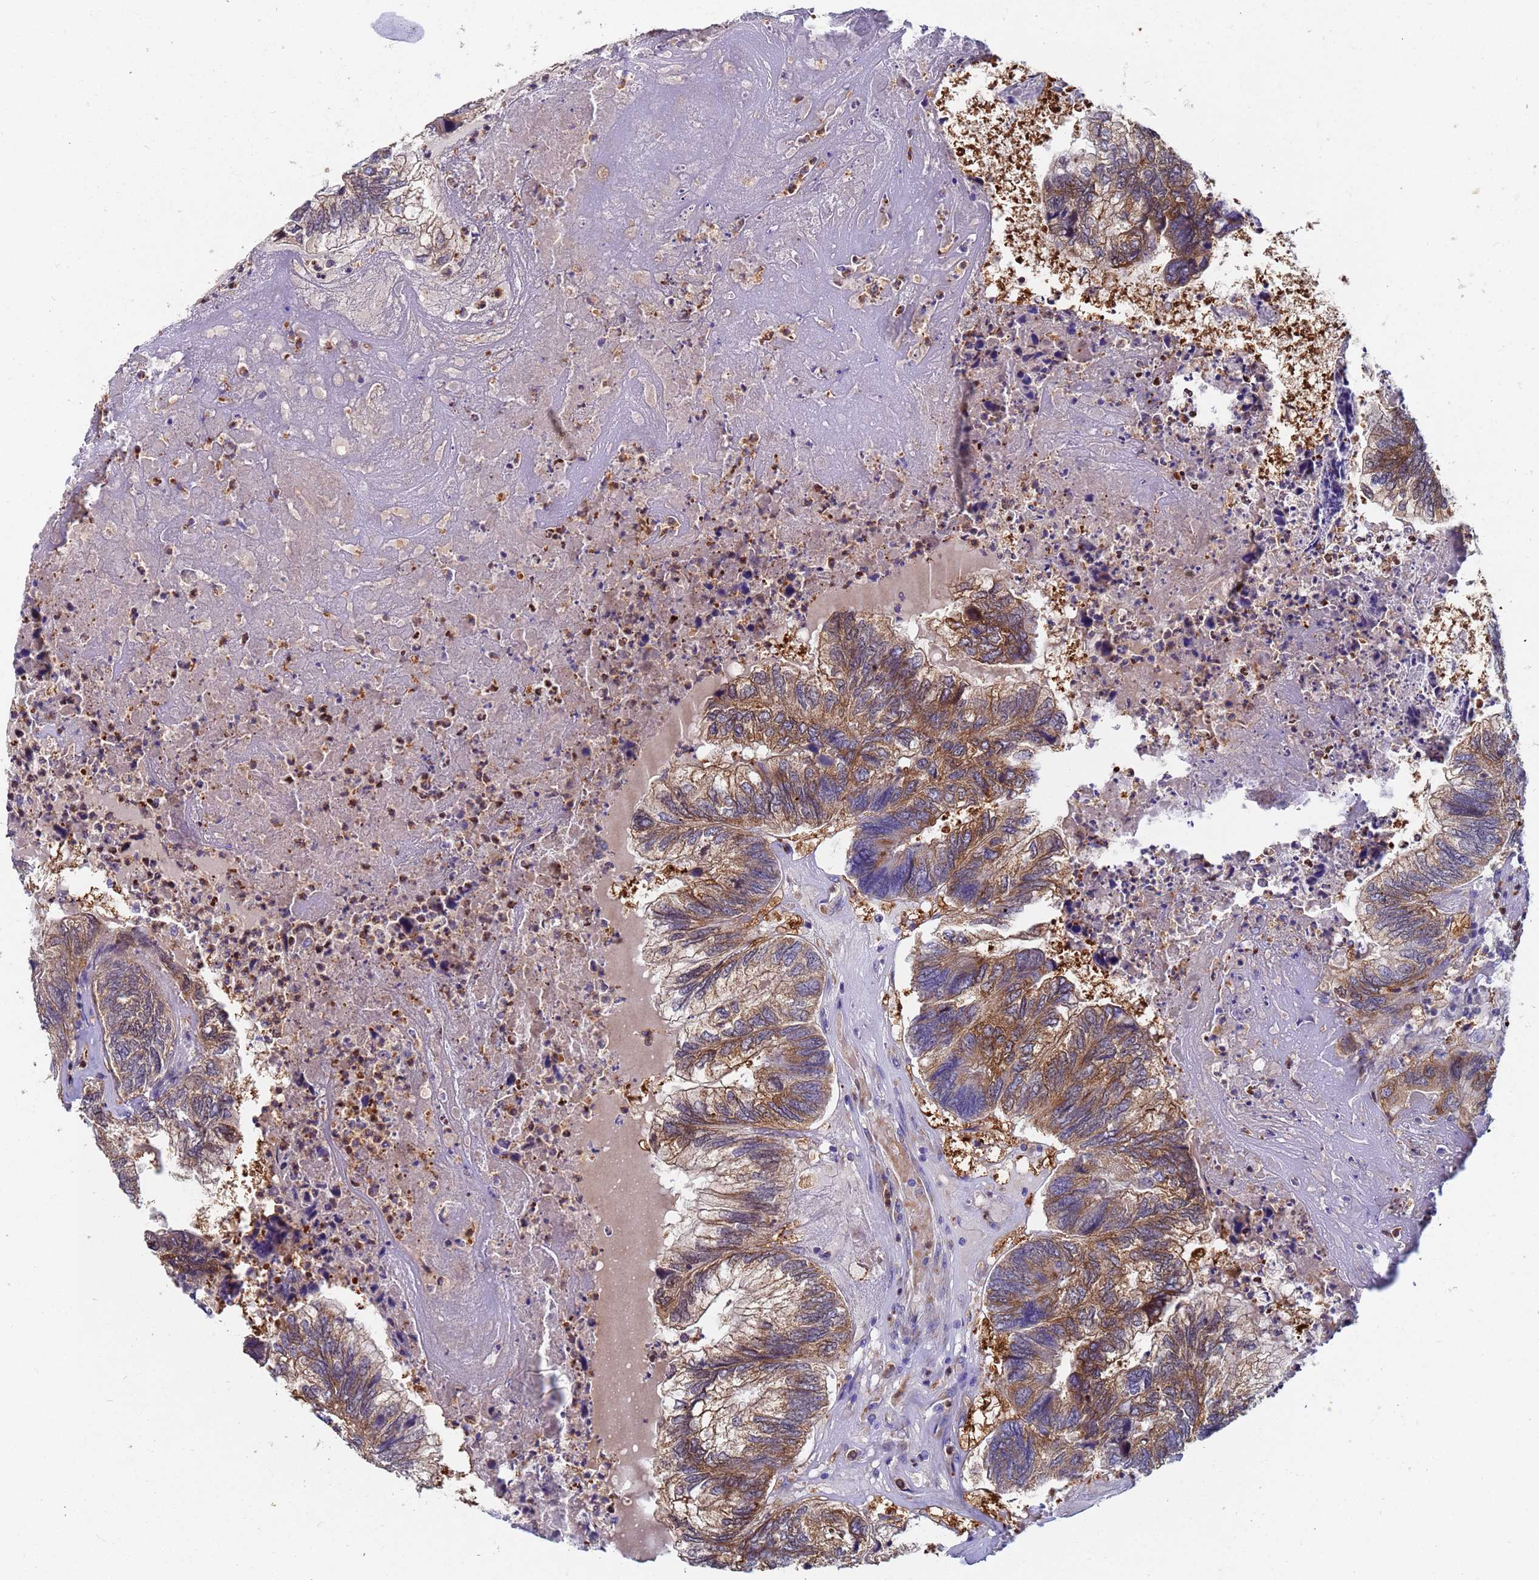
{"staining": {"intensity": "strong", "quantity": ">75%", "location": "cytoplasmic/membranous"}, "tissue": "colorectal cancer", "cell_type": "Tumor cells", "image_type": "cancer", "snomed": [{"axis": "morphology", "description": "Adenocarcinoma, NOS"}, {"axis": "topography", "description": "Colon"}], "caption": "Protein expression analysis of human colorectal adenocarcinoma reveals strong cytoplasmic/membranous positivity in approximately >75% of tumor cells.", "gene": "TTLL11", "patient": {"sex": "female", "age": 67}}